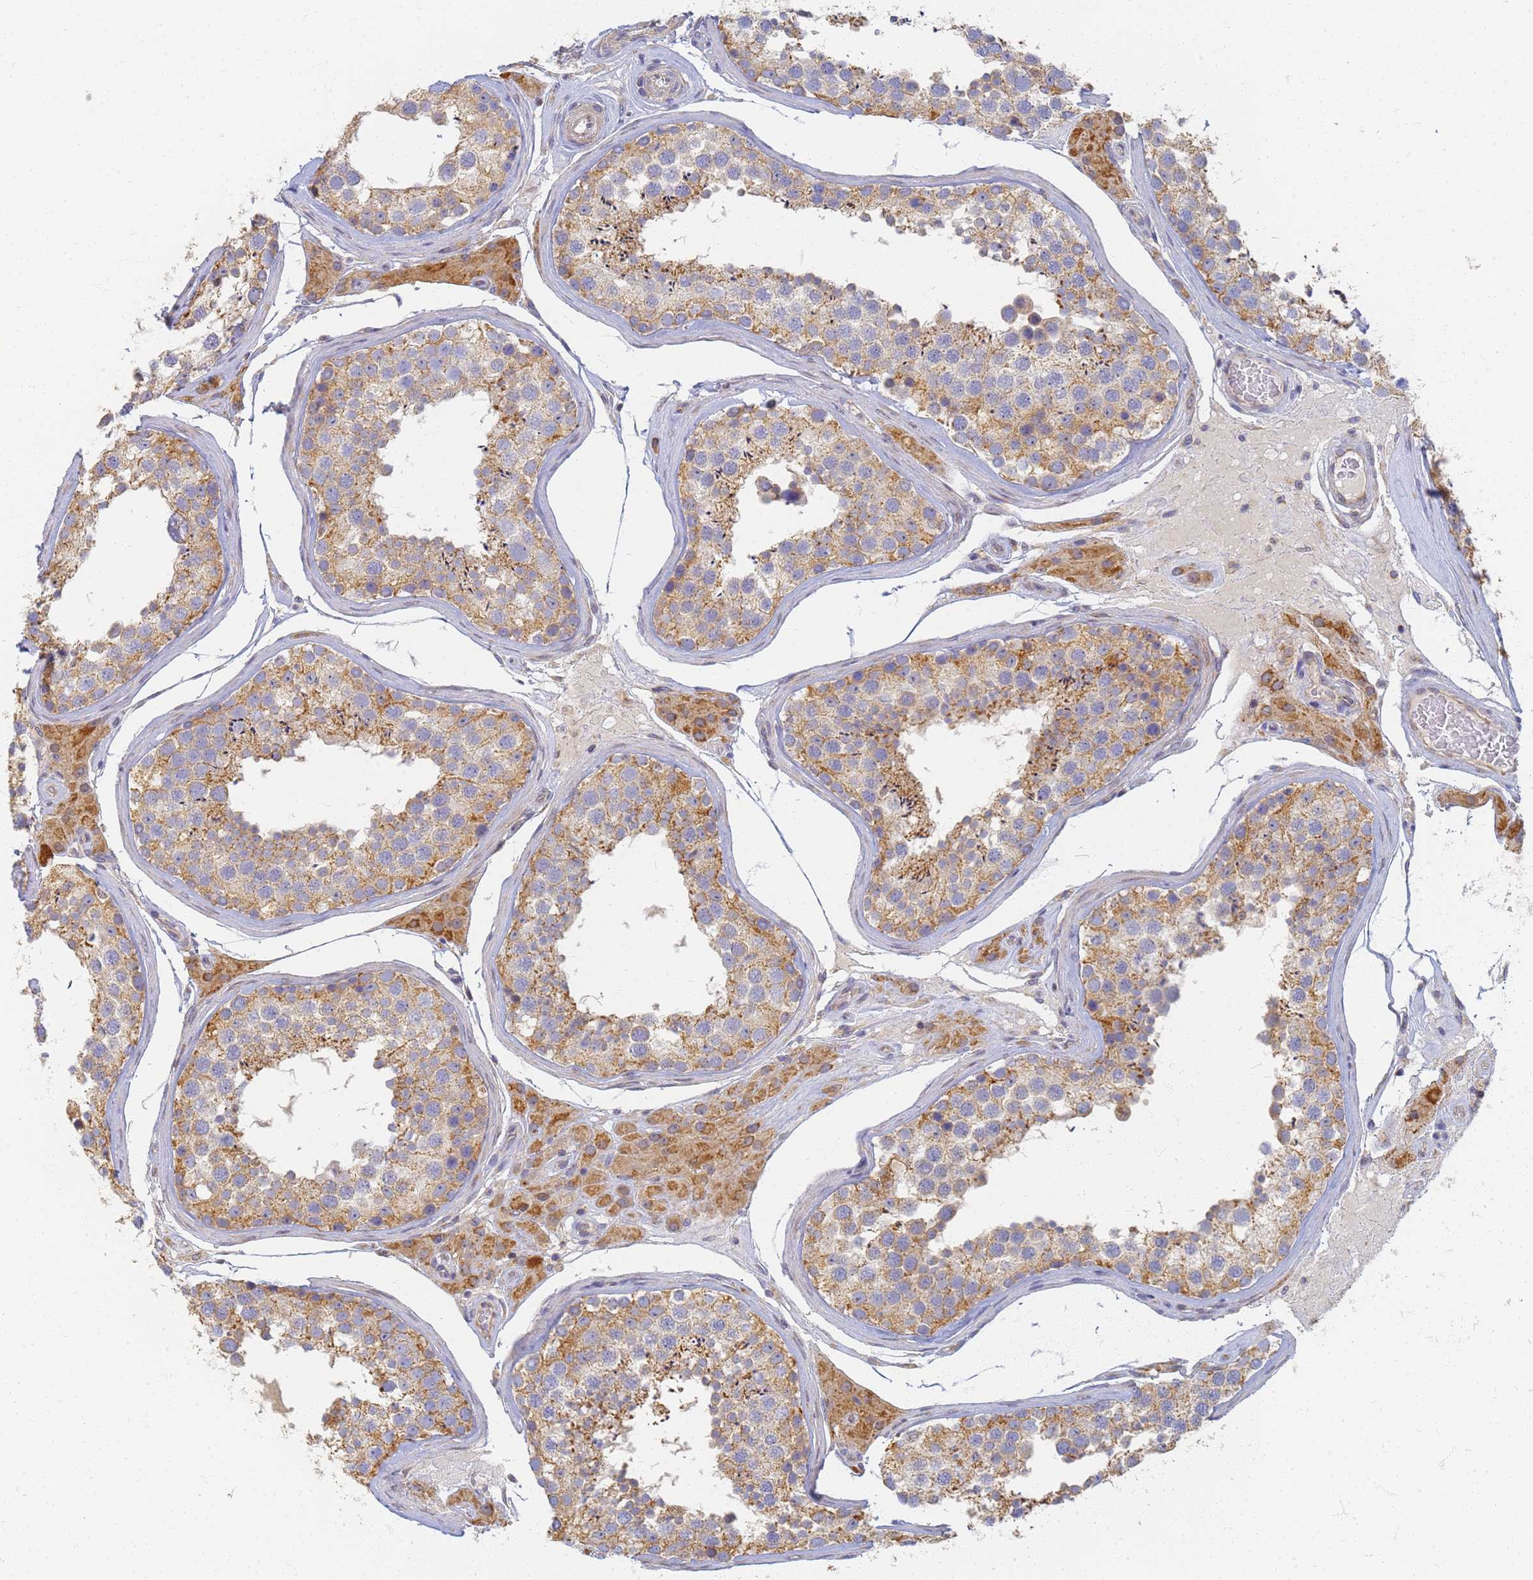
{"staining": {"intensity": "moderate", "quantity": "25%-75%", "location": "cytoplasmic/membranous"}, "tissue": "testis", "cell_type": "Cells in seminiferous ducts", "image_type": "normal", "snomed": [{"axis": "morphology", "description": "Normal tissue, NOS"}, {"axis": "topography", "description": "Testis"}], "caption": "The histopathology image shows immunohistochemical staining of unremarkable testis. There is moderate cytoplasmic/membranous positivity is appreciated in approximately 25%-75% of cells in seminiferous ducts. The protein is stained brown, and the nuclei are stained in blue (DAB (3,3'-diaminobenzidine) IHC with brightfield microscopy, high magnification).", "gene": "UTP23", "patient": {"sex": "male", "age": 46}}